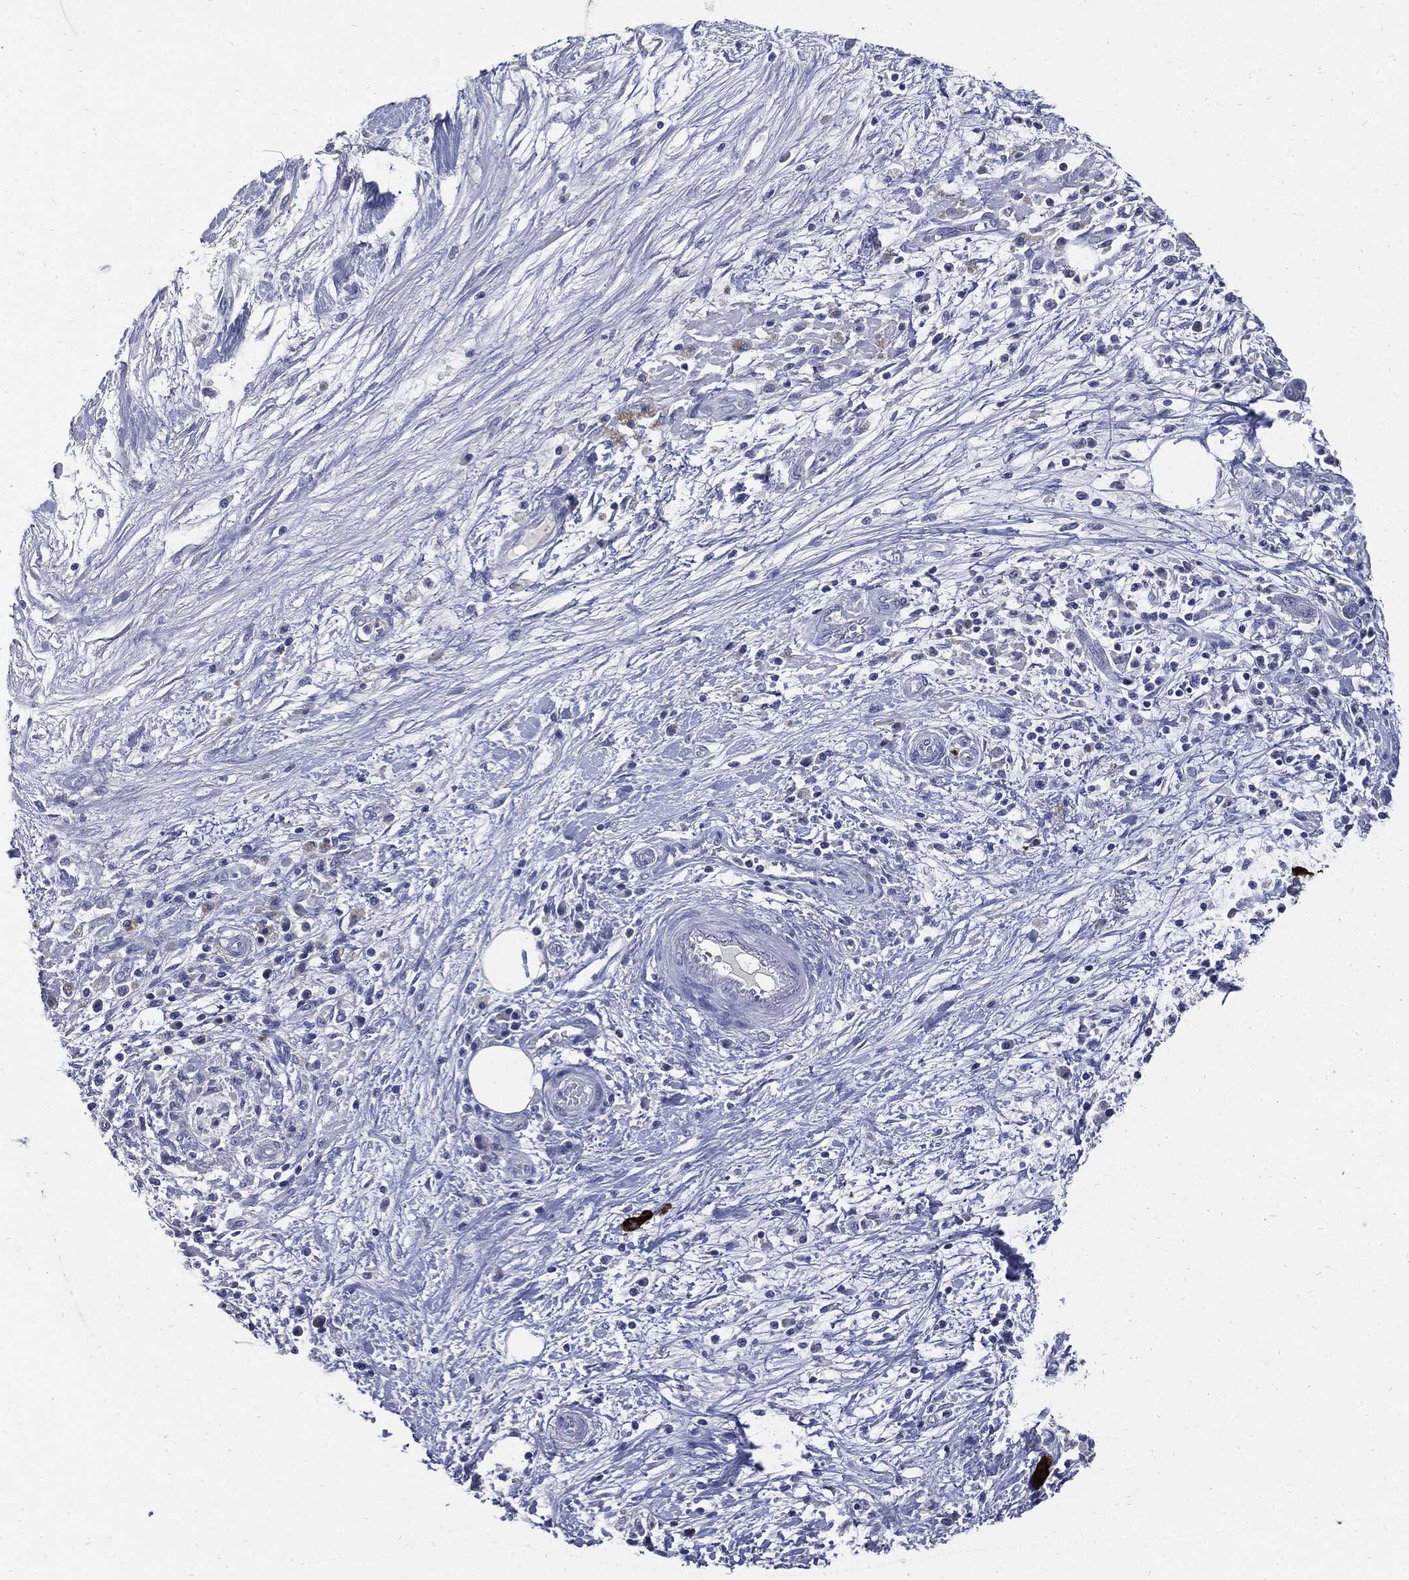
{"staining": {"intensity": "negative", "quantity": "none", "location": "none"}, "tissue": "pancreatic cancer", "cell_type": "Tumor cells", "image_type": "cancer", "snomed": [{"axis": "morphology", "description": "Adenocarcinoma, NOS"}, {"axis": "topography", "description": "Pancreas"}], "caption": "DAB immunohistochemical staining of human pancreatic cancer exhibits no significant staining in tumor cells. (Brightfield microscopy of DAB (3,3'-diaminobenzidine) IHC at high magnification).", "gene": "CPE", "patient": {"sex": "female", "age": 73}}